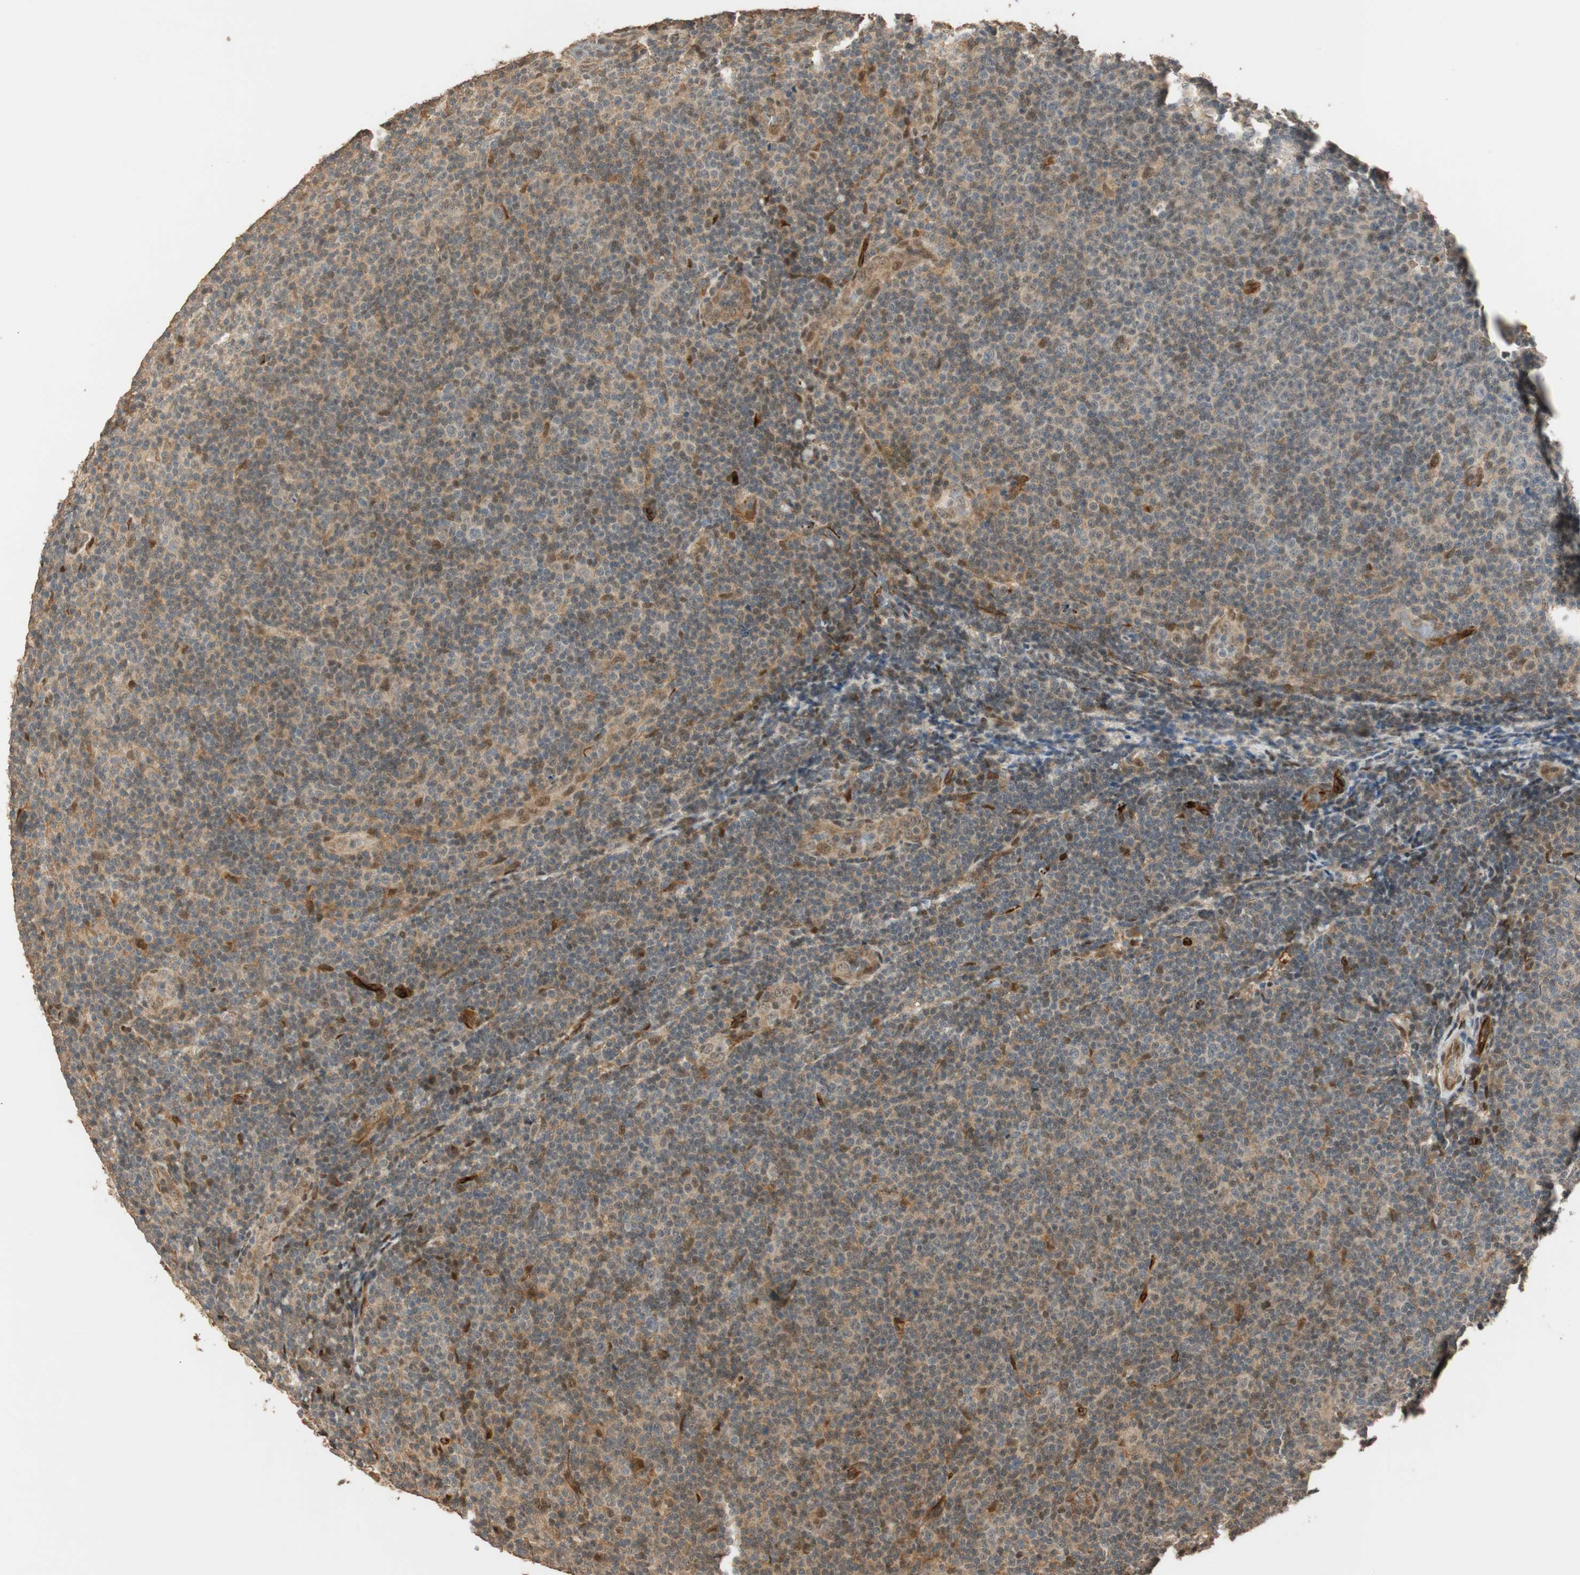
{"staining": {"intensity": "negative", "quantity": "none", "location": "none"}, "tissue": "lymphoma", "cell_type": "Tumor cells", "image_type": "cancer", "snomed": [{"axis": "morphology", "description": "Malignant lymphoma, non-Hodgkin's type, Low grade"}, {"axis": "topography", "description": "Lymph node"}], "caption": "IHC of low-grade malignant lymphoma, non-Hodgkin's type shows no expression in tumor cells.", "gene": "NES", "patient": {"sex": "male", "age": 83}}